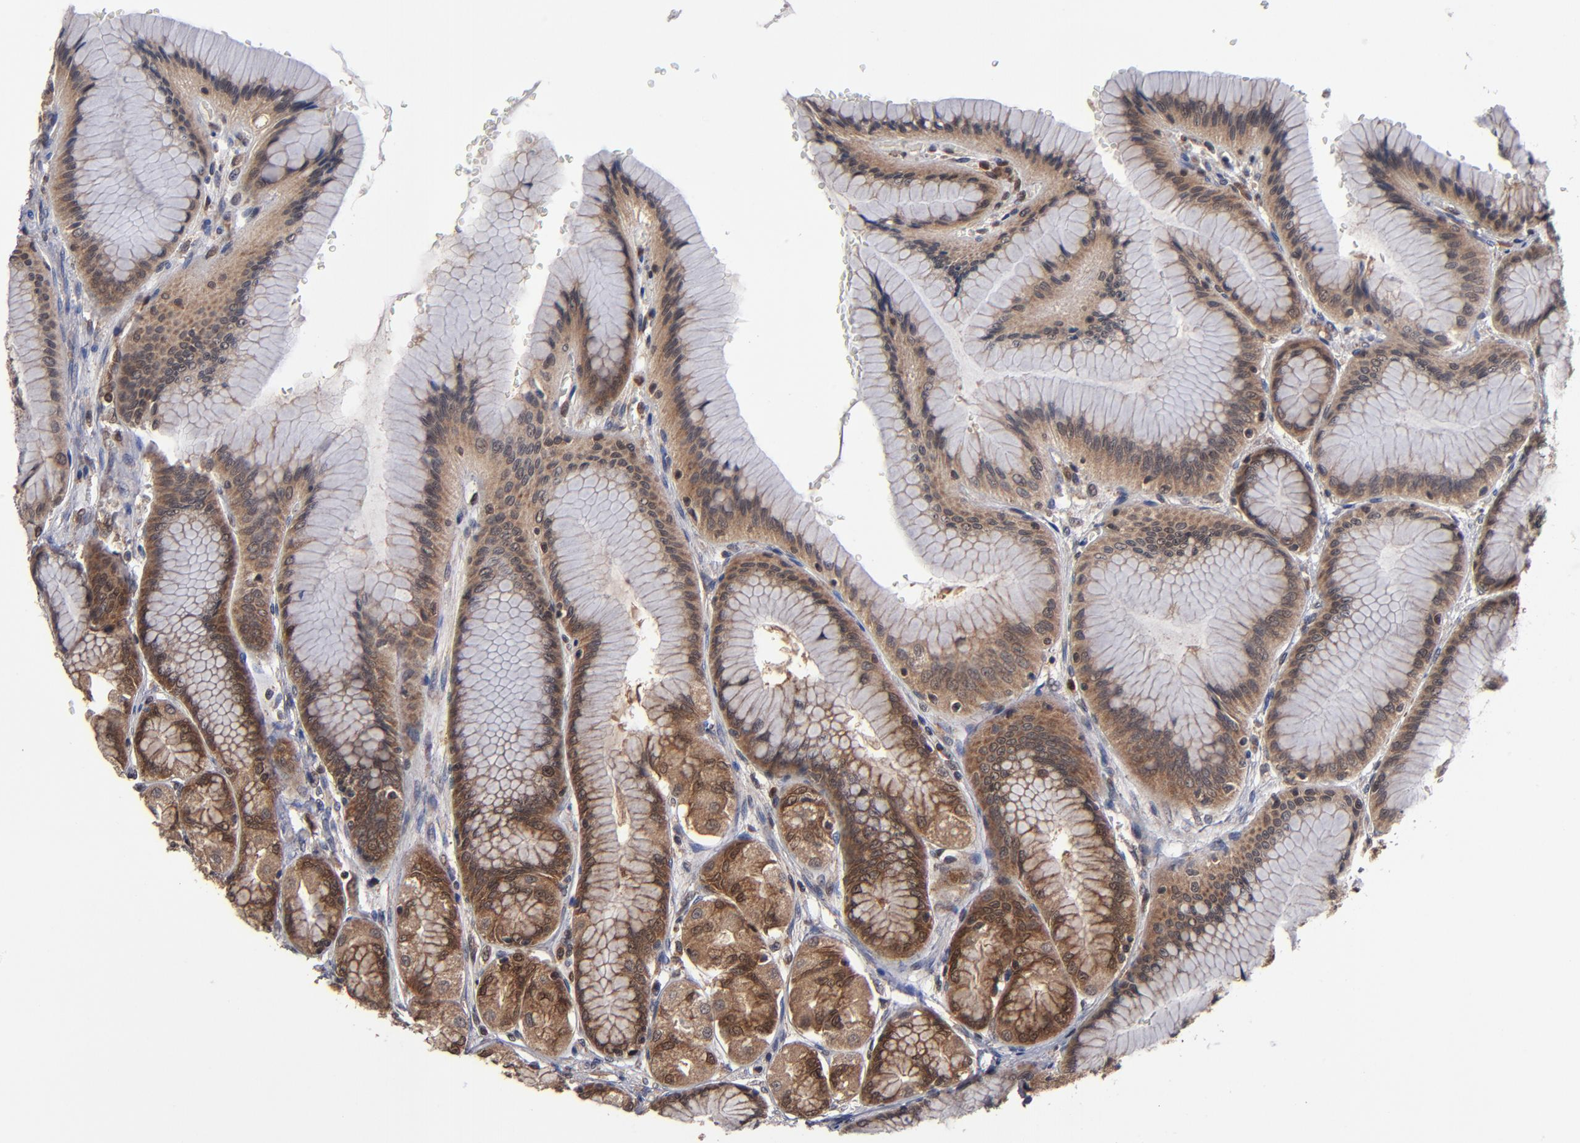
{"staining": {"intensity": "strong", "quantity": ">75%", "location": "cytoplasmic/membranous"}, "tissue": "stomach", "cell_type": "Glandular cells", "image_type": "normal", "snomed": [{"axis": "morphology", "description": "Normal tissue, NOS"}, {"axis": "morphology", "description": "Adenocarcinoma, NOS"}, {"axis": "topography", "description": "Stomach"}, {"axis": "topography", "description": "Stomach, lower"}], "caption": "IHC of normal human stomach demonstrates high levels of strong cytoplasmic/membranous expression in approximately >75% of glandular cells.", "gene": "ALG13", "patient": {"sex": "female", "age": 65}}